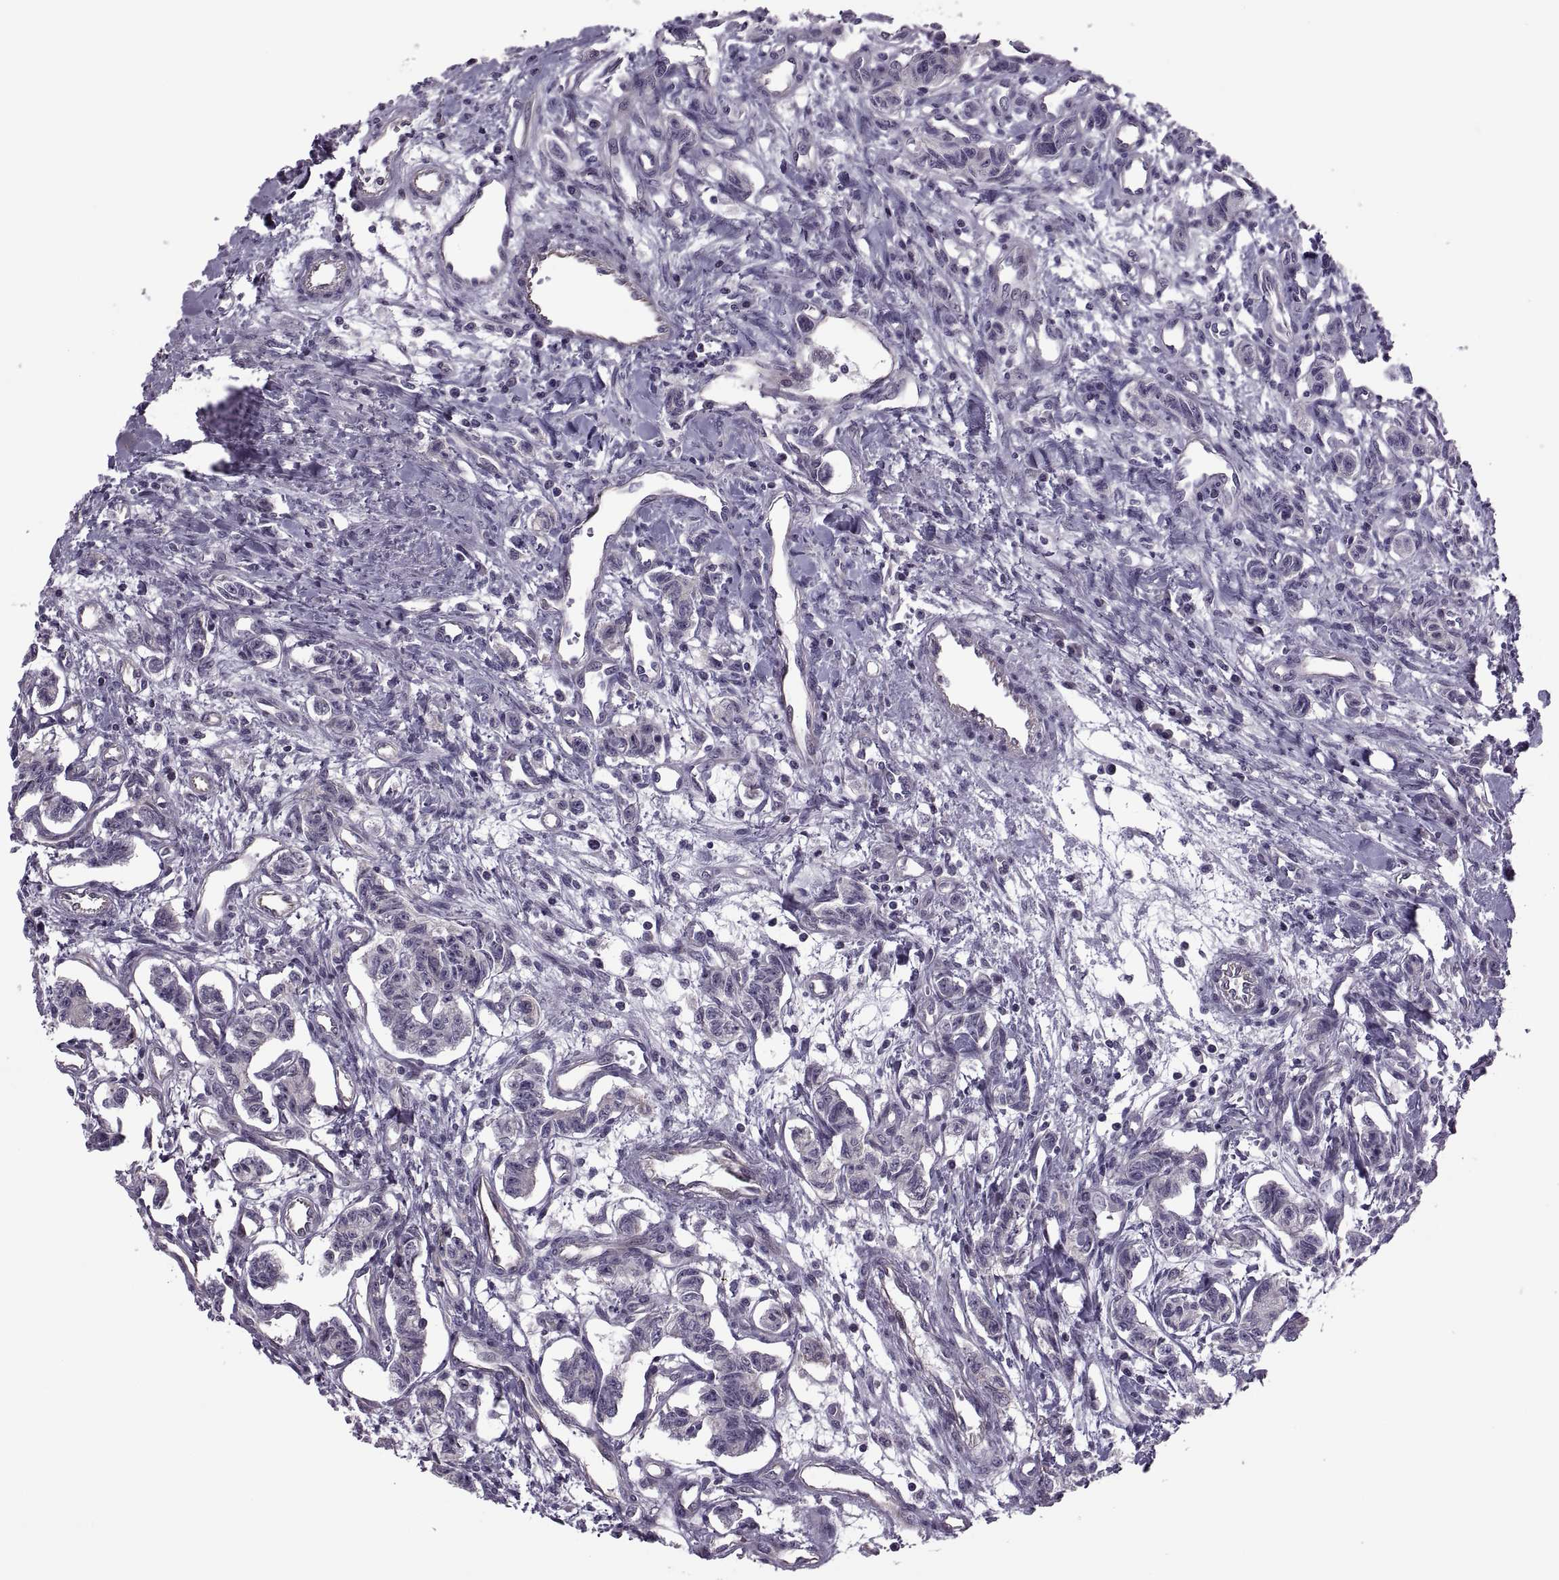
{"staining": {"intensity": "negative", "quantity": "none", "location": "none"}, "tissue": "carcinoid", "cell_type": "Tumor cells", "image_type": "cancer", "snomed": [{"axis": "morphology", "description": "Carcinoid, malignant, NOS"}, {"axis": "topography", "description": "Kidney"}], "caption": "Image shows no protein positivity in tumor cells of carcinoid tissue.", "gene": "ODF3", "patient": {"sex": "female", "age": 41}}